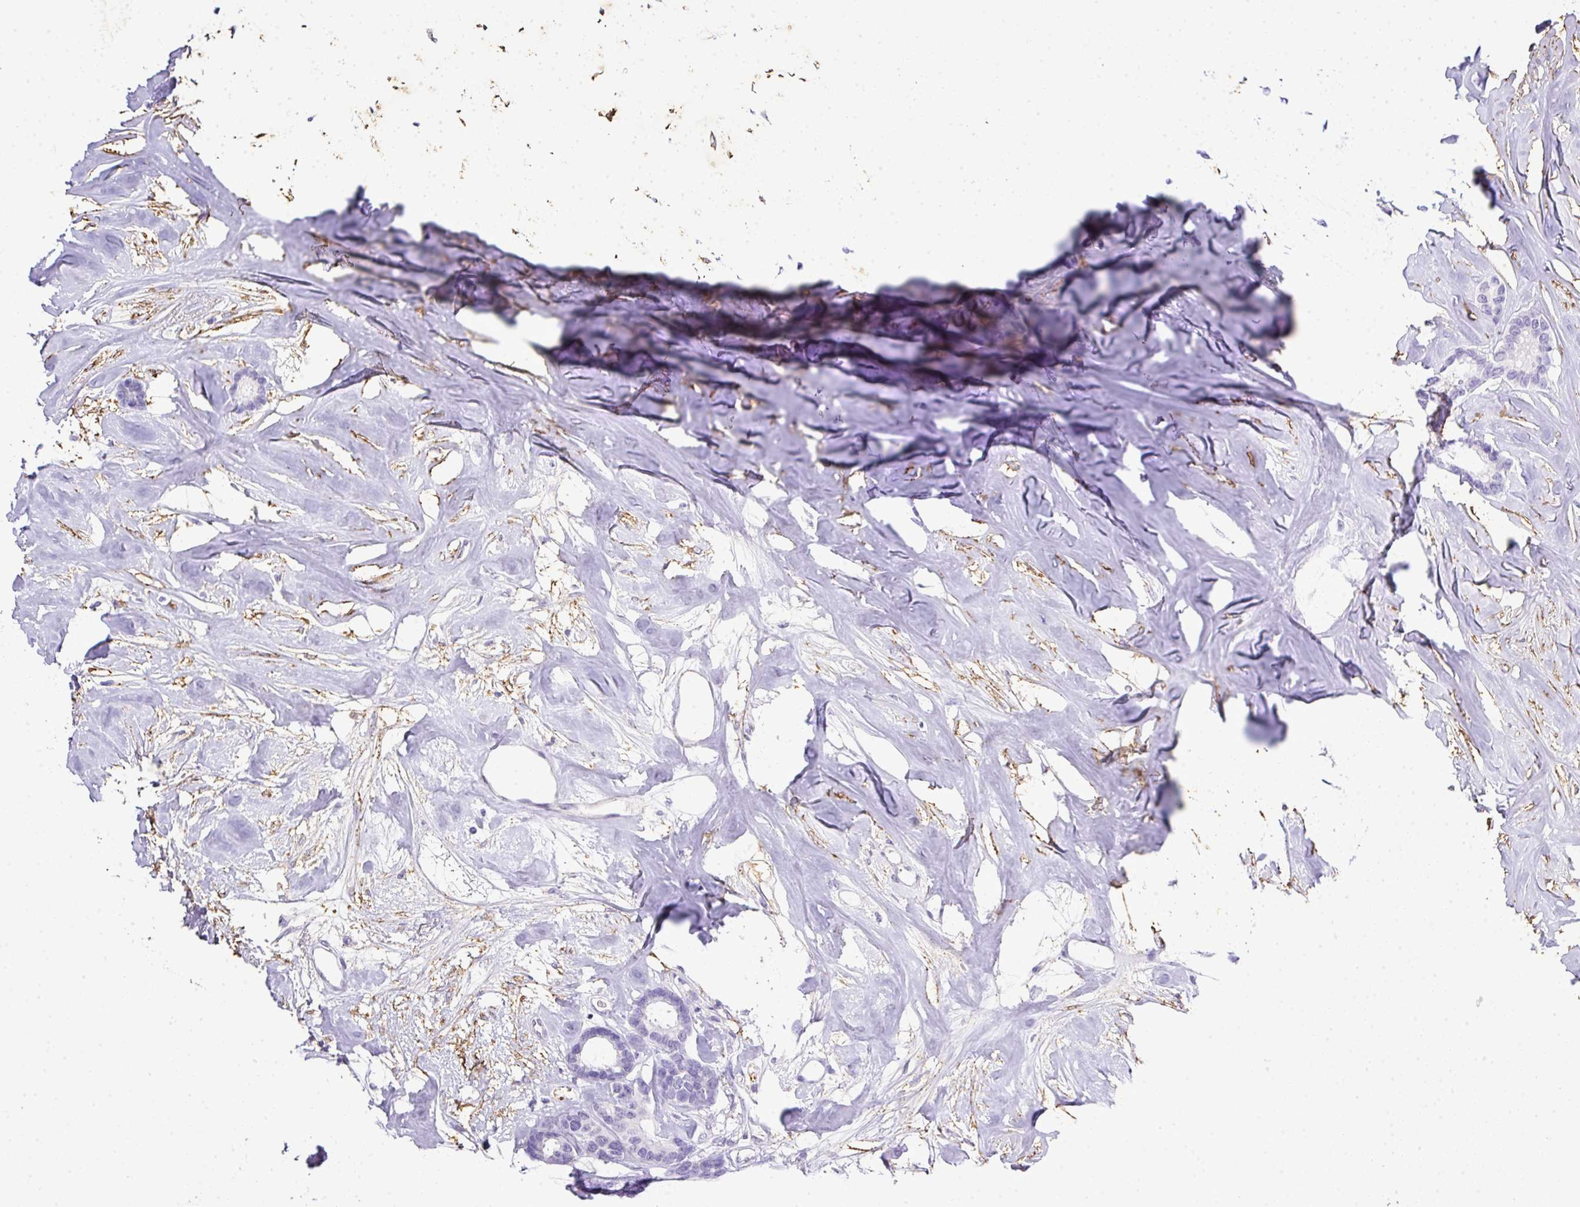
{"staining": {"intensity": "negative", "quantity": "none", "location": "none"}, "tissue": "breast cancer", "cell_type": "Tumor cells", "image_type": "cancer", "snomed": [{"axis": "morphology", "description": "Duct carcinoma"}, {"axis": "topography", "description": "Breast"}], "caption": "Immunohistochemistry (IHC) of breast cancer displays no expression in tumor cells.", "gene": "KCNJ11", "patient": {"sex": "female", "age": 87}}